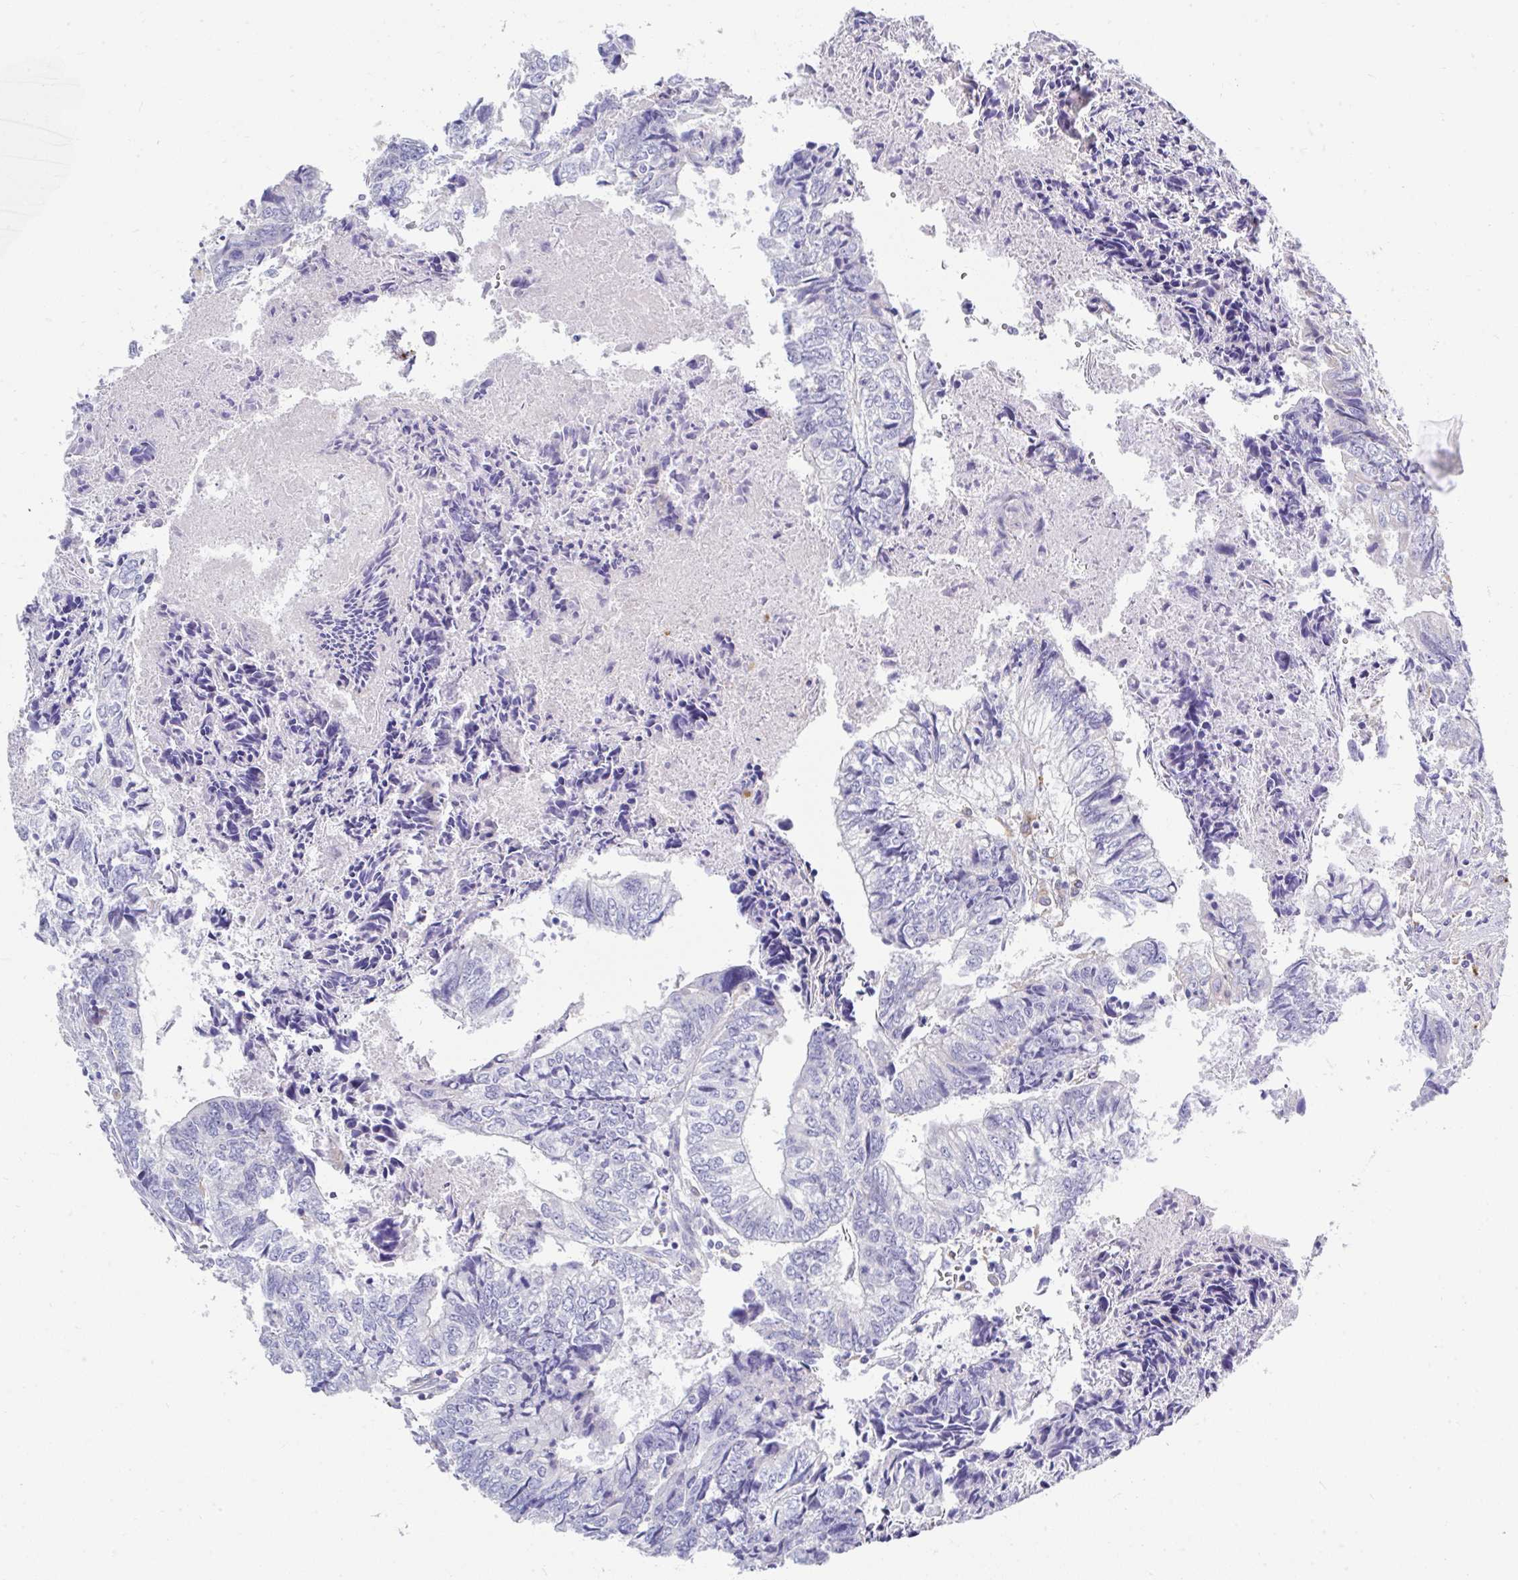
{"staining": {"intensity": "negative", "quantity": "none", "location": "none"}, "tissue": "colorectal cancer", "cell_type": "Tumor cells", "image_type": "cancer", "snomed": [{"axis": "morphology", "description": "Adenocarcinoma, NOS"}, {"axis": "topography", "description": "Colon"}], "caption": "DAB (3,3'-diaminobenzidine) immunohistochemical staining of human colorectal adenocarcinoma exhibits no significant expression in tumor cells.", "gene": "ZNF33A", "patient": {"sex": "male", "age": 86}}